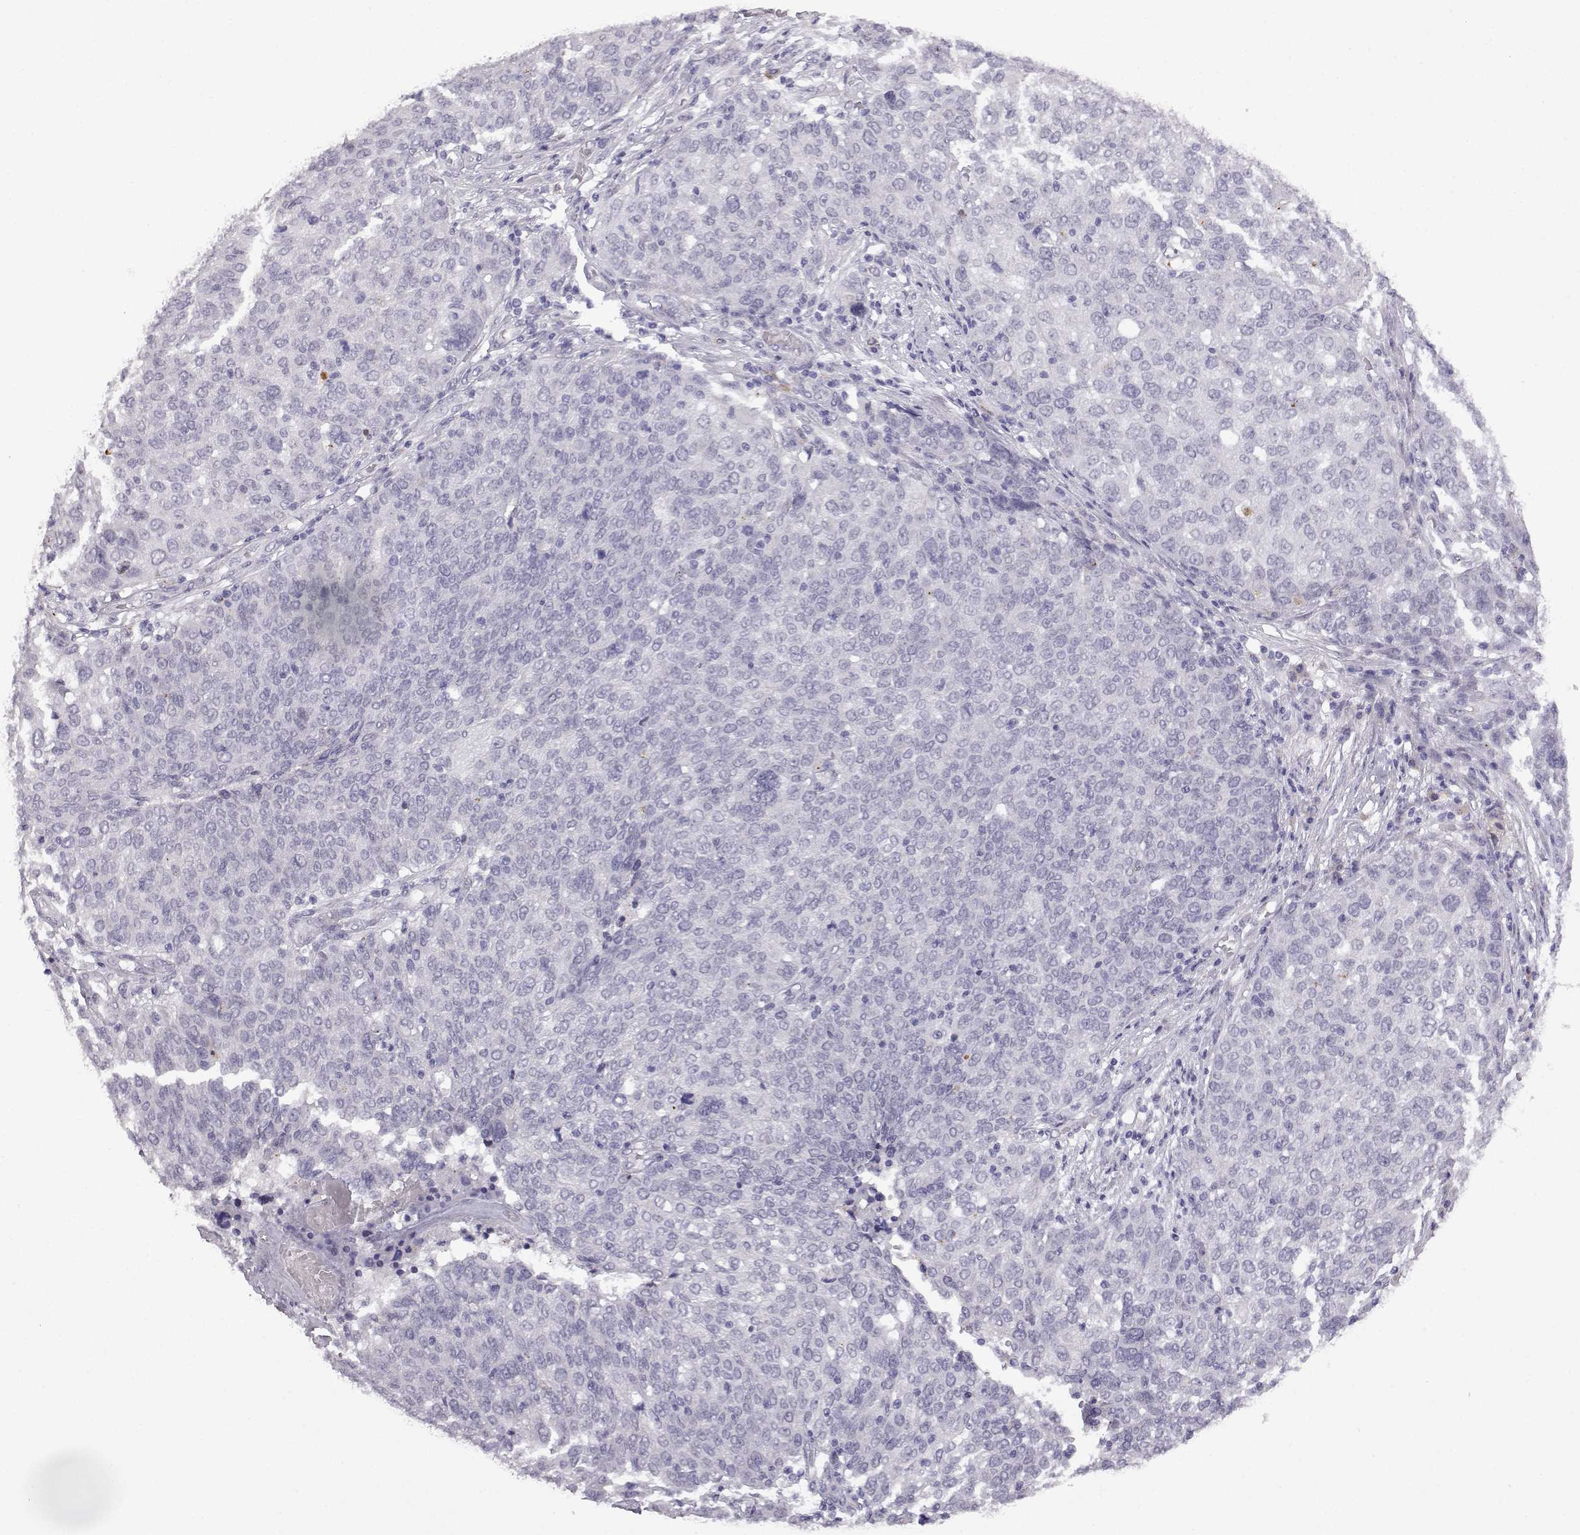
{"staining": {"intensity": "negative", "quantity": "none", "location": "none"}, "tissue": "ovarian cancer", "cell_type": "Tumor cells", "image_type": "cancer", "snomed": [{"axis": "morphology", "description": "Carcinoma, endometroid"}, {"axis": "topography", "description": "Ovary"}], "caption": "Micrograph shows no significant protein positivity in tumor cells of endometroid carcinoma (ovarian).", "gene": "VGF", "patient": {"sex": "female", "age": 58}}